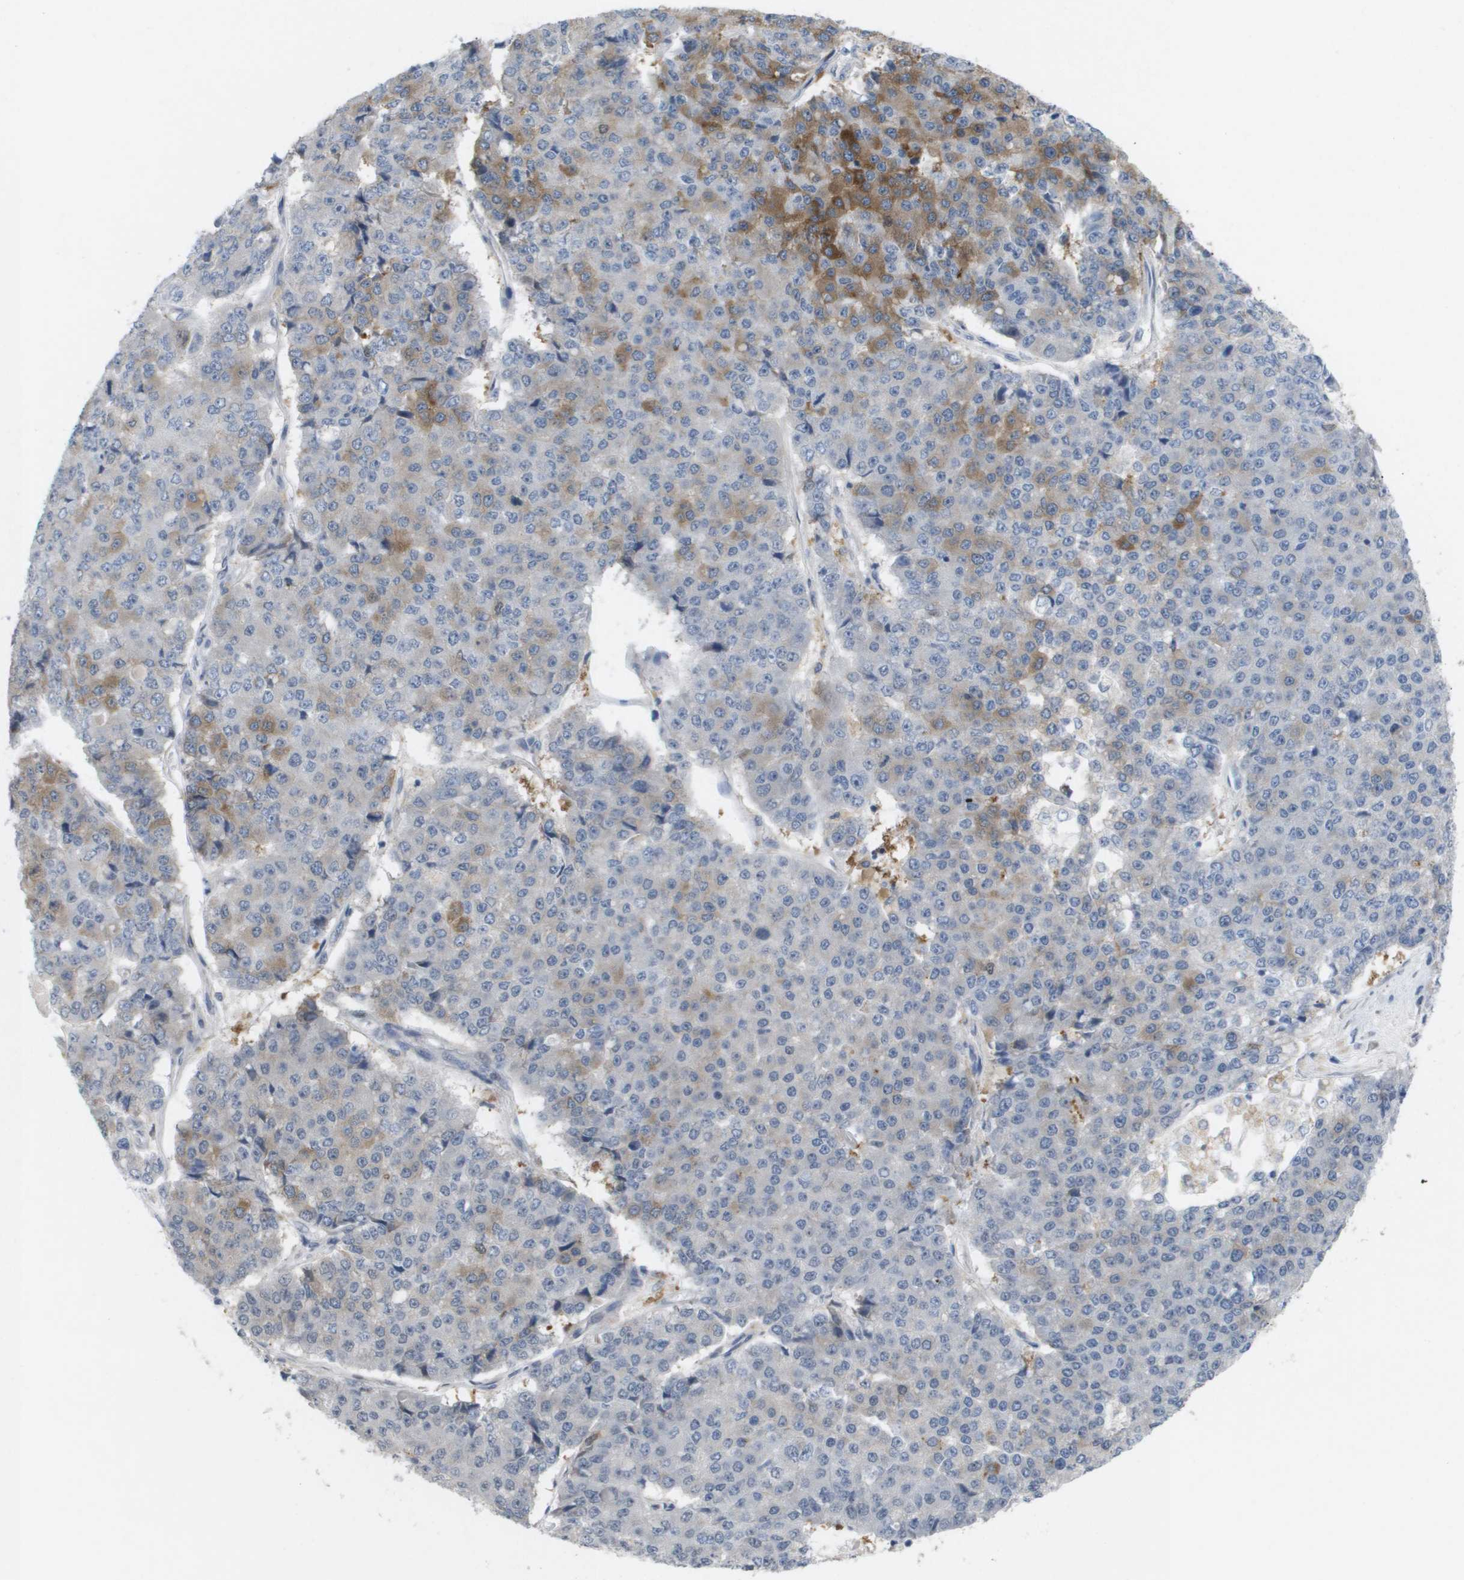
{"staining": {"intensity": "strong", "quantity": "25%-75%", "location": "cytoplasmic/membranous"}, "tissue": "pancreatic cancer", "cell_type": "Tumor cells", "image_type": "cancer", "snomed": [{"axis": "morphology", "description": "Adenocarcinoma, NOS"}, {"axis": "topography", "description": "Pancreas"}], "caption": "Strong cytoplasmic/membranous expression for a protein is present in about 25%-75% of tumor cells of pancreatic cancer (adenocarcinoma) using immunohistochemistry (IHC).", "gene": "MARCHF8", "patient": {"sex": "male", "age": 50}}